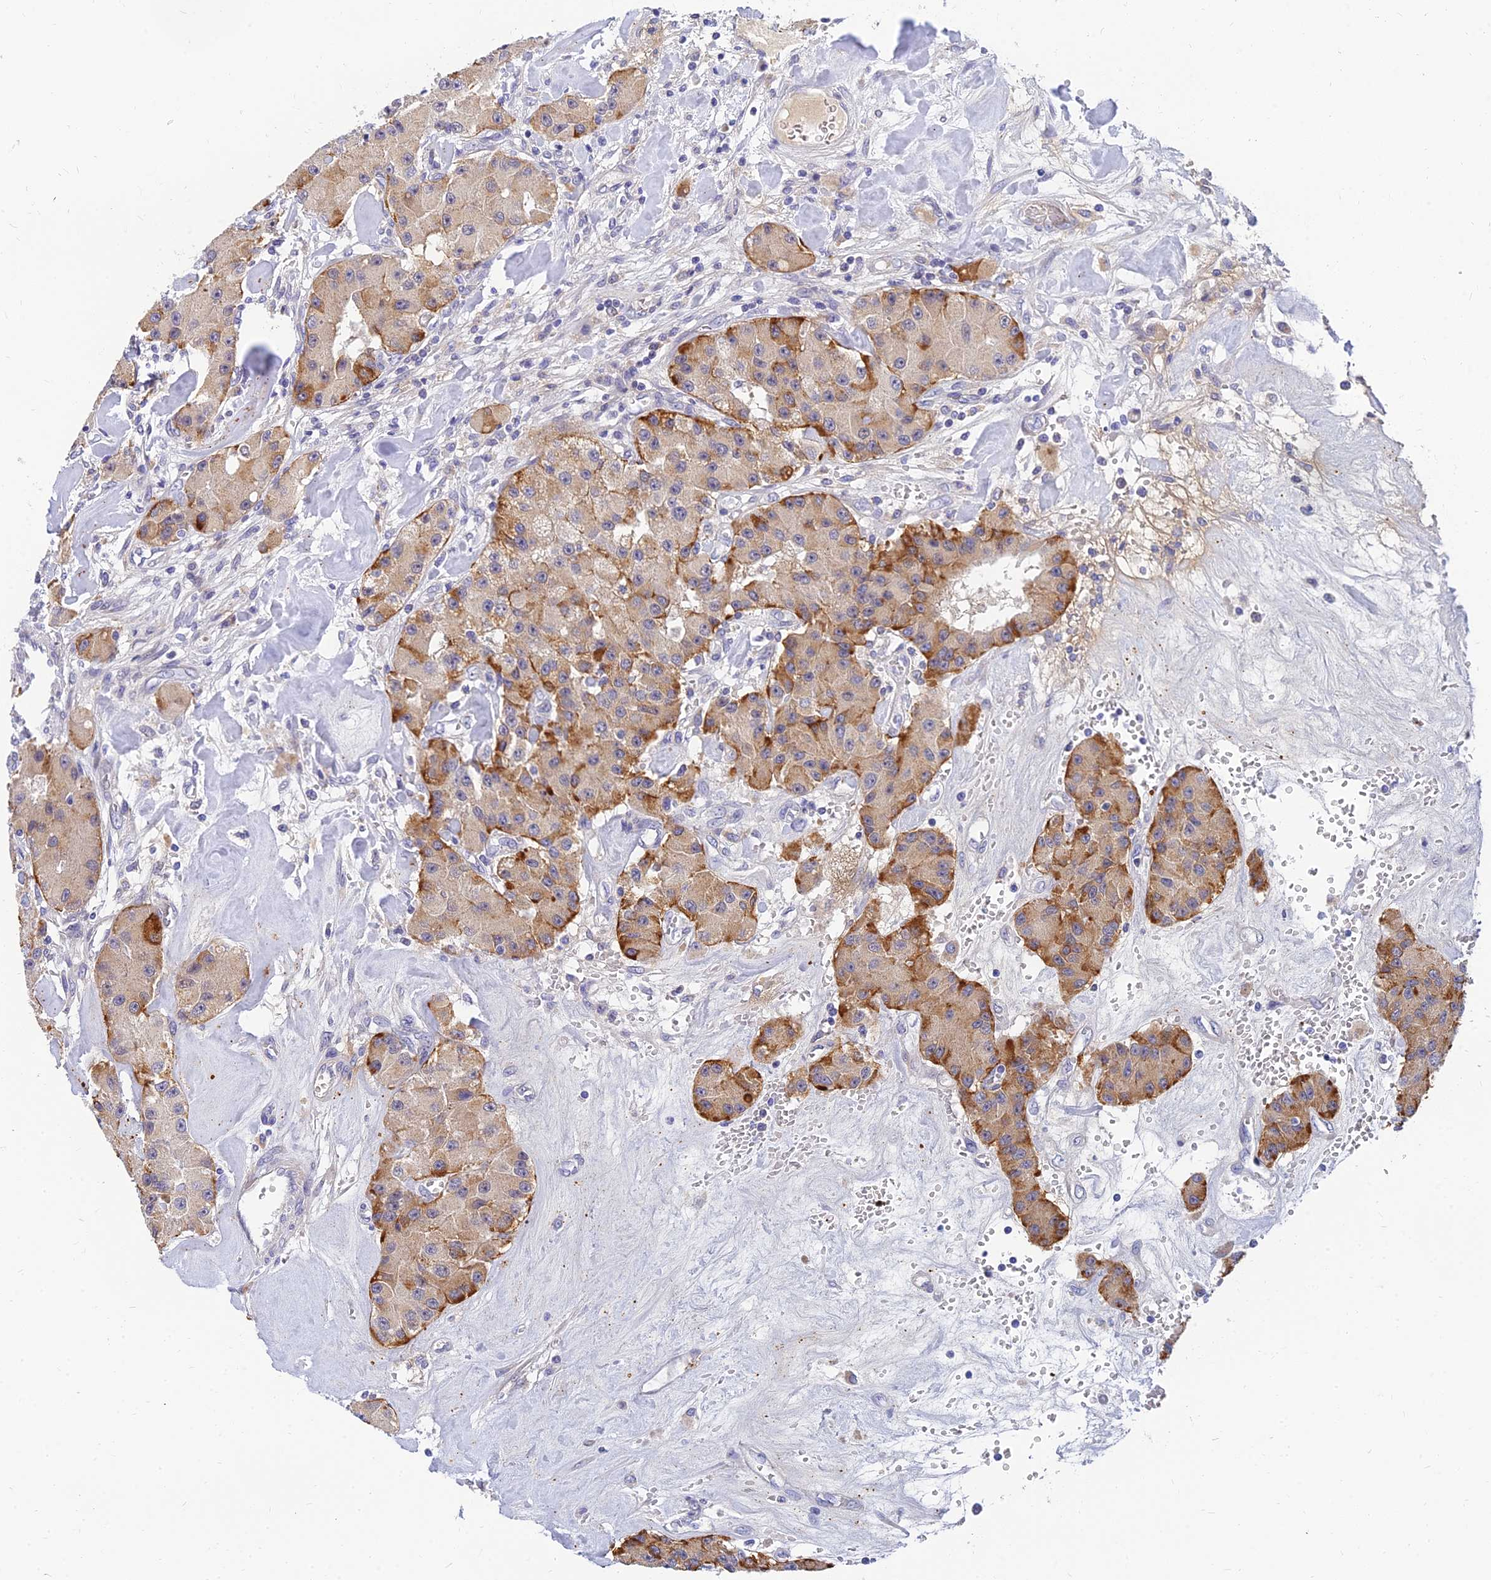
{"staining": {"intensity": "moderate", "quantity": "25%-75%", "location": "cytoplasmic/membranous"}, "tissue": "carcinoid", "cell_type": "Tumor cells", "image_type": "cancer", "snomed": [{"axis": "morphology", "description": "Carcinoid, malignant, NOS"}, {"axis": "topography", "description": "Pancreas"}], "caption": "Approximately 25%-75% of tumor cells in human carcinoid reveal moderate cytoplasmic/membranous protein expression as visualized by brown immunohistochemical staining.", "gene": "ANKS4B", "patient": {"sex": "male", "age": 41}}